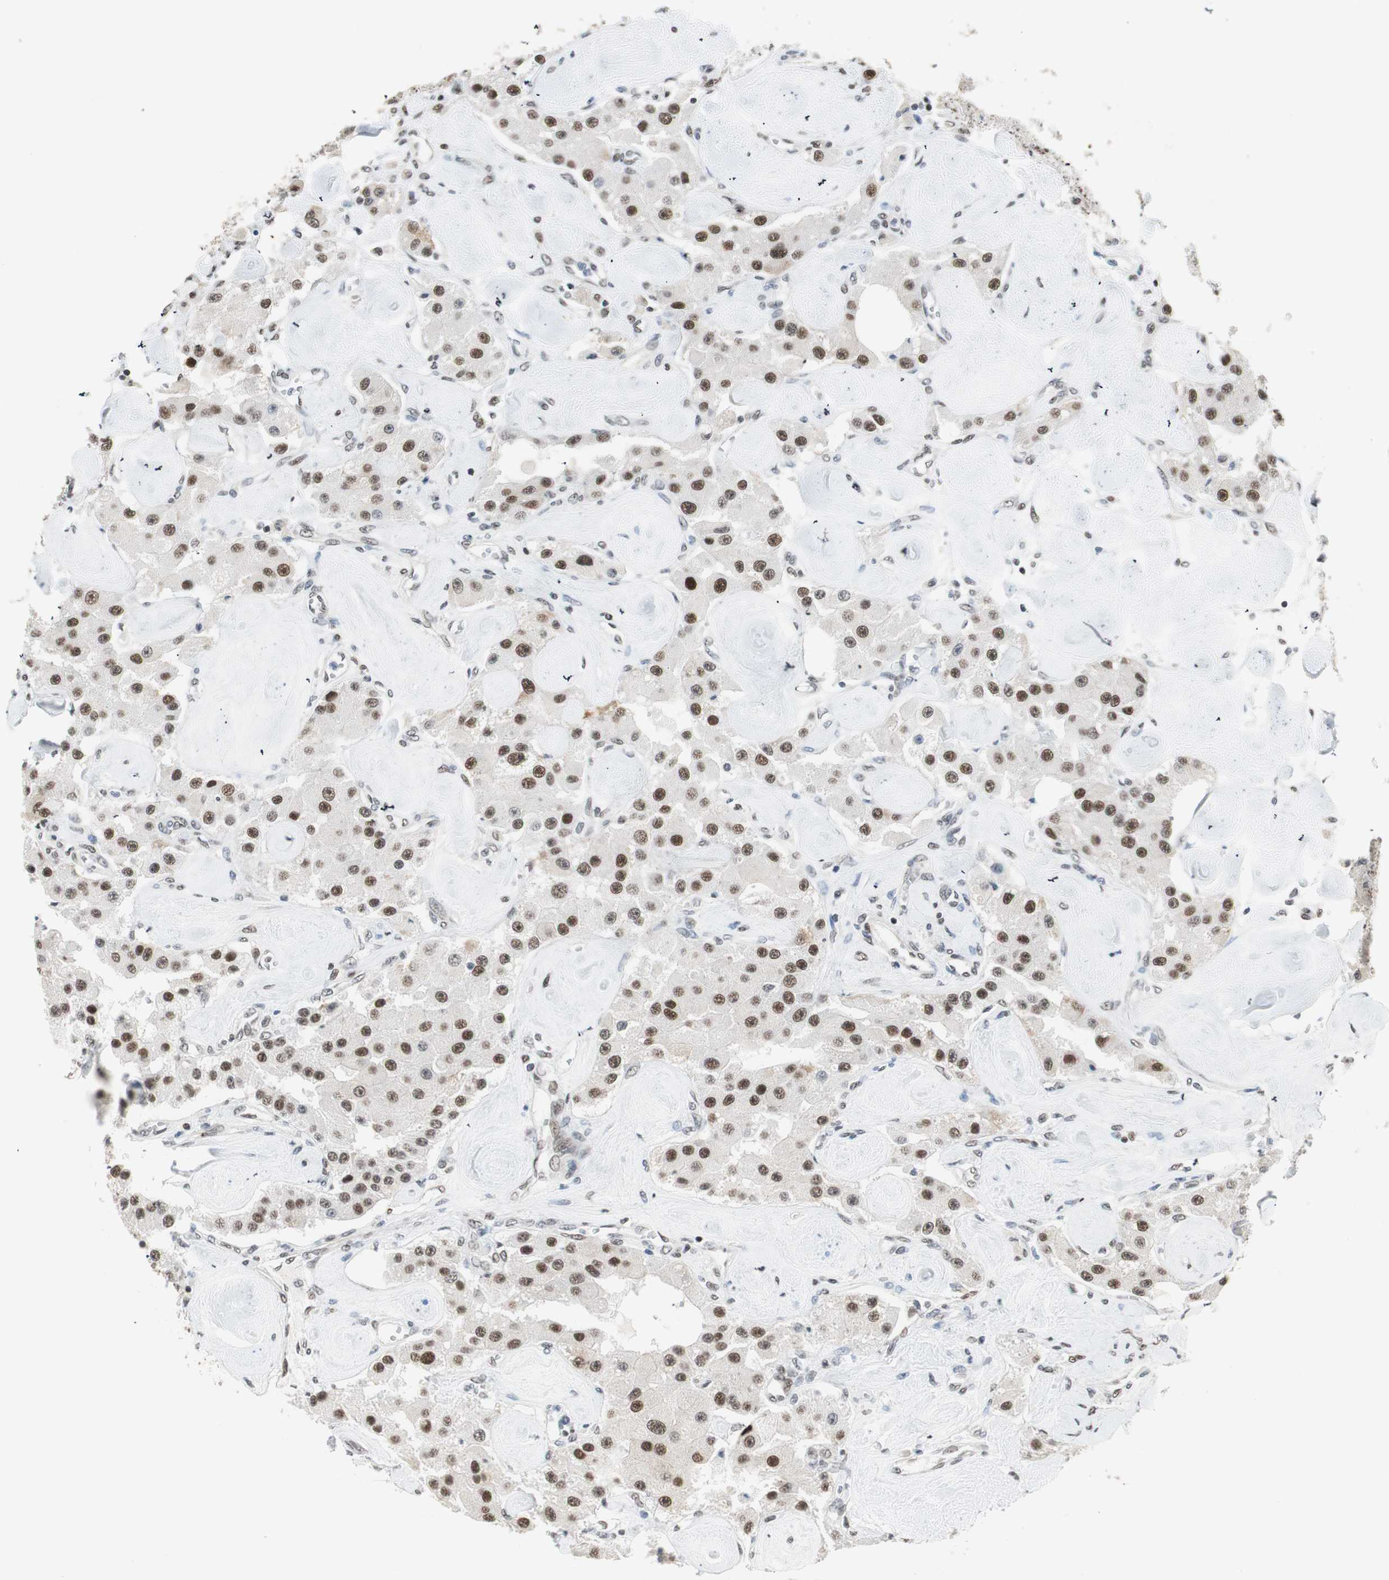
{"staining": {"intensity": "moderate", "quantity": ">75%", "location": "nuclear"}, "tissue": "carcinoid", "cell_type": "Tumor cells", "image_type": "cancer", "snomed": [{"axis": "morphology", "description": "Carcinoid, malignant, NOS"}, {"axis": "topography", "description": "Pancreas"}], "caption": "High-power microscopy captured an immunohistochemistry (IHC) image of carcinoid (malignant), revealing moderate nuclear staining in about >75% of tumor cells. Immunohistochemistry stains the protein in brown and the nuclei are stained blue.", "gene": "ZBTB17", "patient": {"sex": "male", "age": 41}}